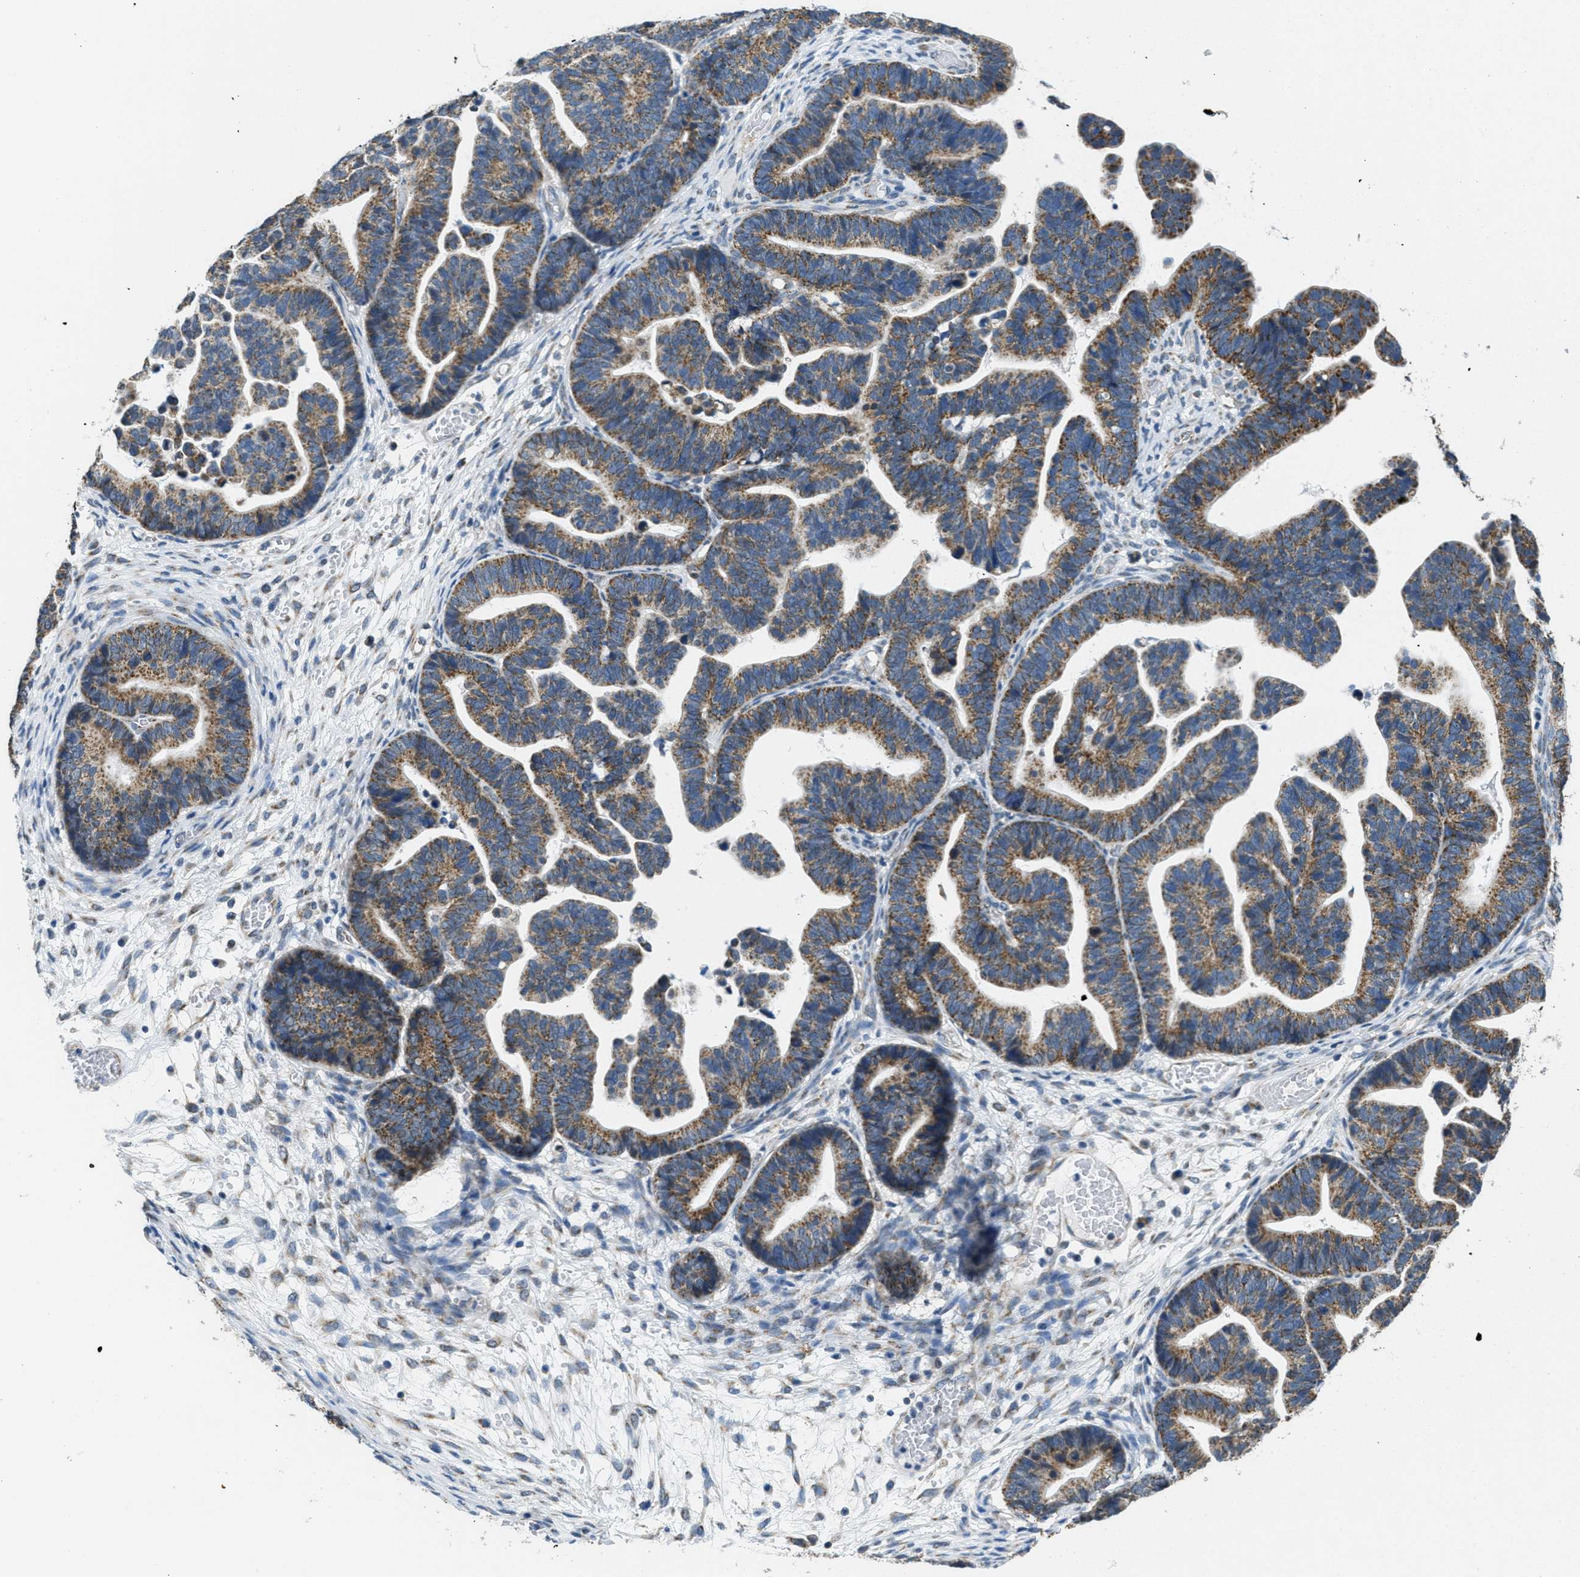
{"staining": {"intensity": "moderate", "quantity": ">75%", "location": "cytoplasmic/membranous"}, "tissue": "ovarian cancer", "cell_type": "Tumor cells", "image_type": "cancer", "snomed": [{"axis": "morphology", "description": "Cystadenocarcinoma, serous, NOS"}, {"axis": "topography", "description": "Ovary"}], "caption": "Immunohistochemistry (IHC) histopathology image of ovarian cancer stained for a protein (brown), which shows medium levels of moderate cytoplasmic/membranous staining in approximately >75% of tumor cells.", "gene": "TOMM70", "patient": {"sex": "female", "age": 56}}